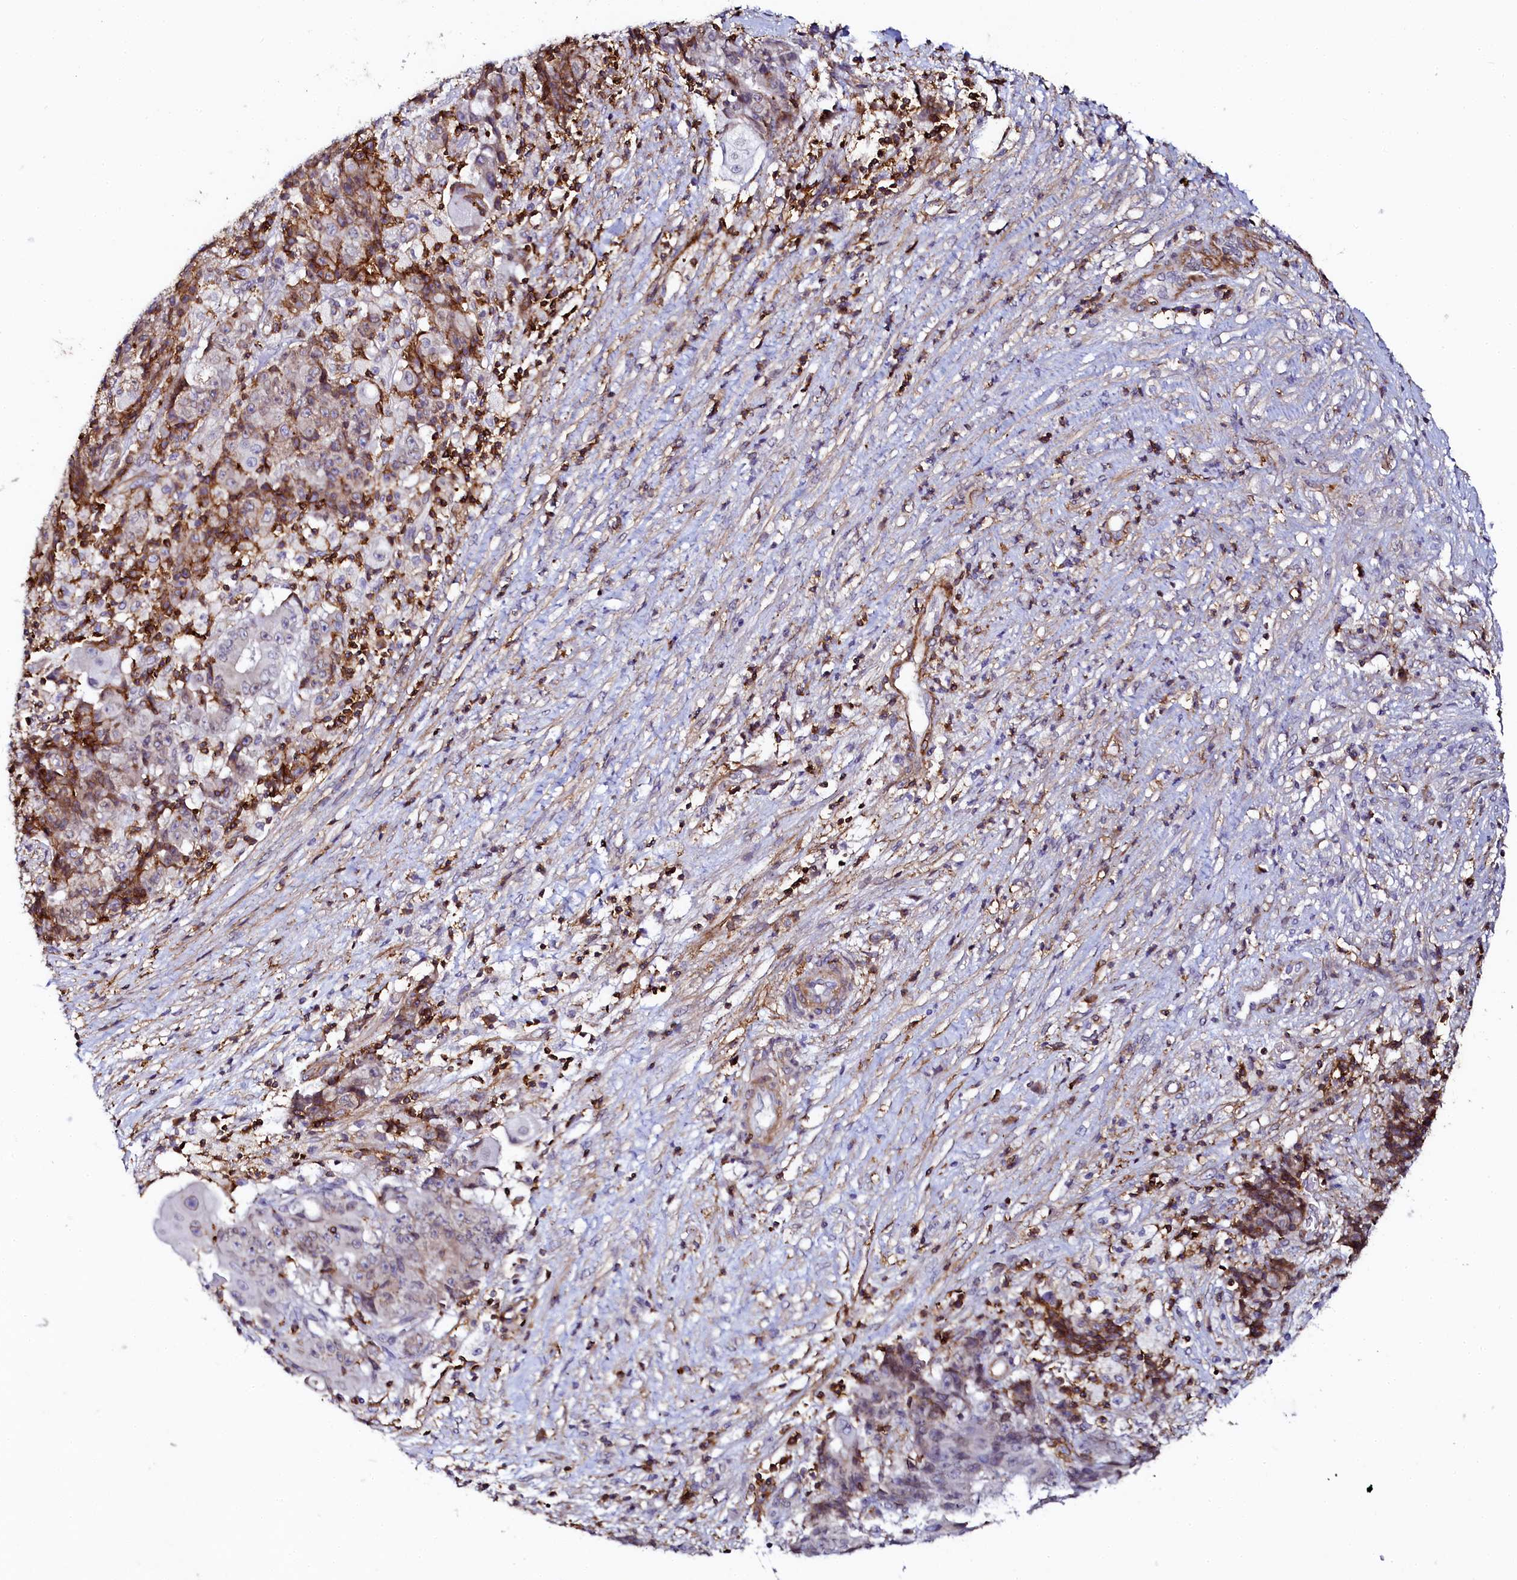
{"staining": {"intensity": "weak", "quantity": "<25%", "location": "nuclear"}, "tissue": "ovarian cancer", "cell_type": "Tumor cells", "image_type": "cancer", "snomed": [{"axis": "morphology", "description": "Carcinoma, endometroid"}, {"axis": "topography", "description": "Ovary"}], "caption": "Immunohistochemistry histopathology image of neoplastic tissue: ovarian endometroid carcinoma stained with DAB (3,3'-diaminobenzidine) shows no significant protein positivity in tumor cells. (Brightfield microscopy of DAB IHC at high magnification).", "gene": "AAAS", "patient": {"sex": "female", "age": 42}}